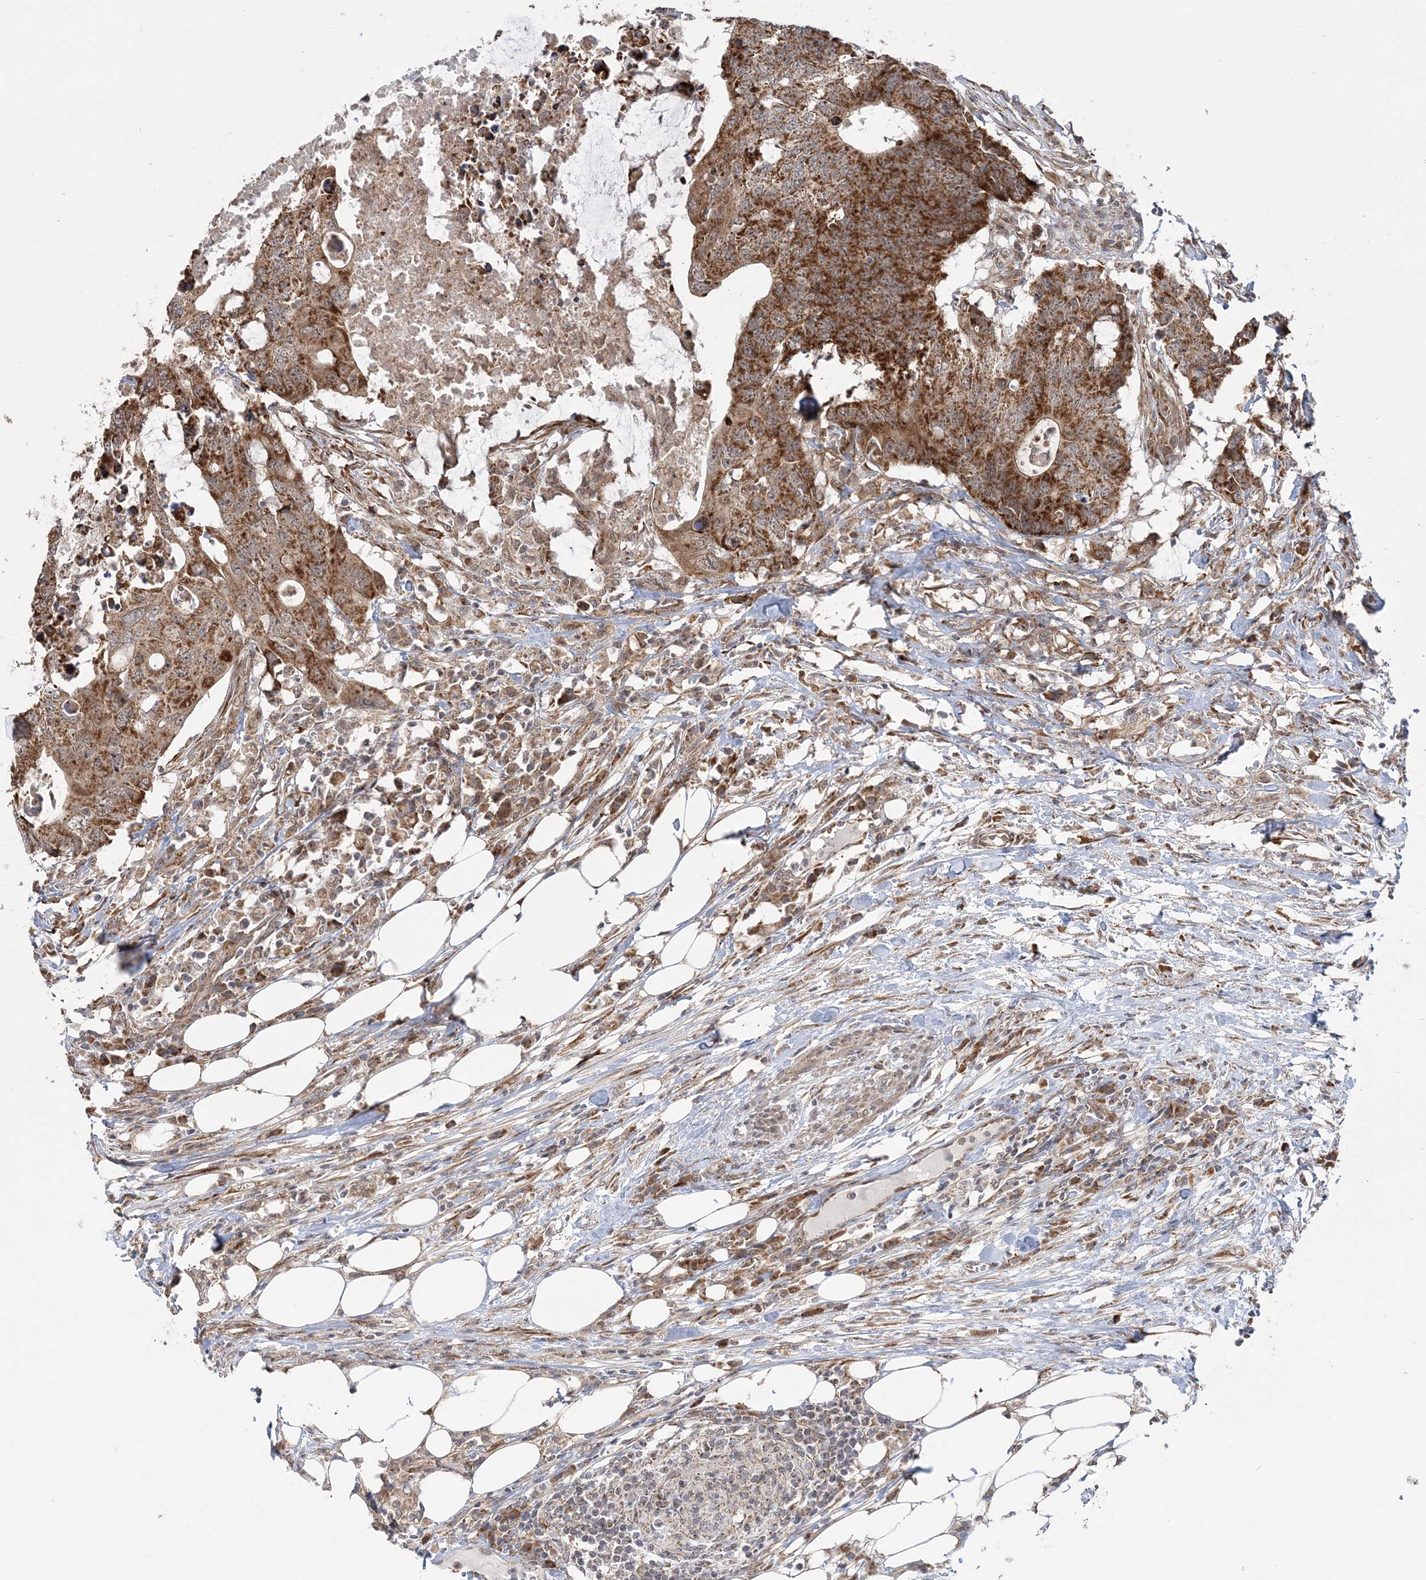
{"staining": {"intensity": "strong", "quantity": ">75%", "location": "cytoplasmic/membranous"}, "tissue": "colorectal cancer", "cell_type": "Tumor cells", "image_type": "cancer", "snomed": [{"axis": "morphology", "description": "Adenocarcinoma, NOS"}, {"axis": "topography", "description": "Colon"}], "caption": "This photomicrograph demonstrates immunohistochemistry staining of colorectal adenocarcinoma, with high strong cytoplasmic/membranous positivity in approximately >75% of tumor cells.", "gene": "MRPL47", "patient": {"sex": "male", "age": 71}}